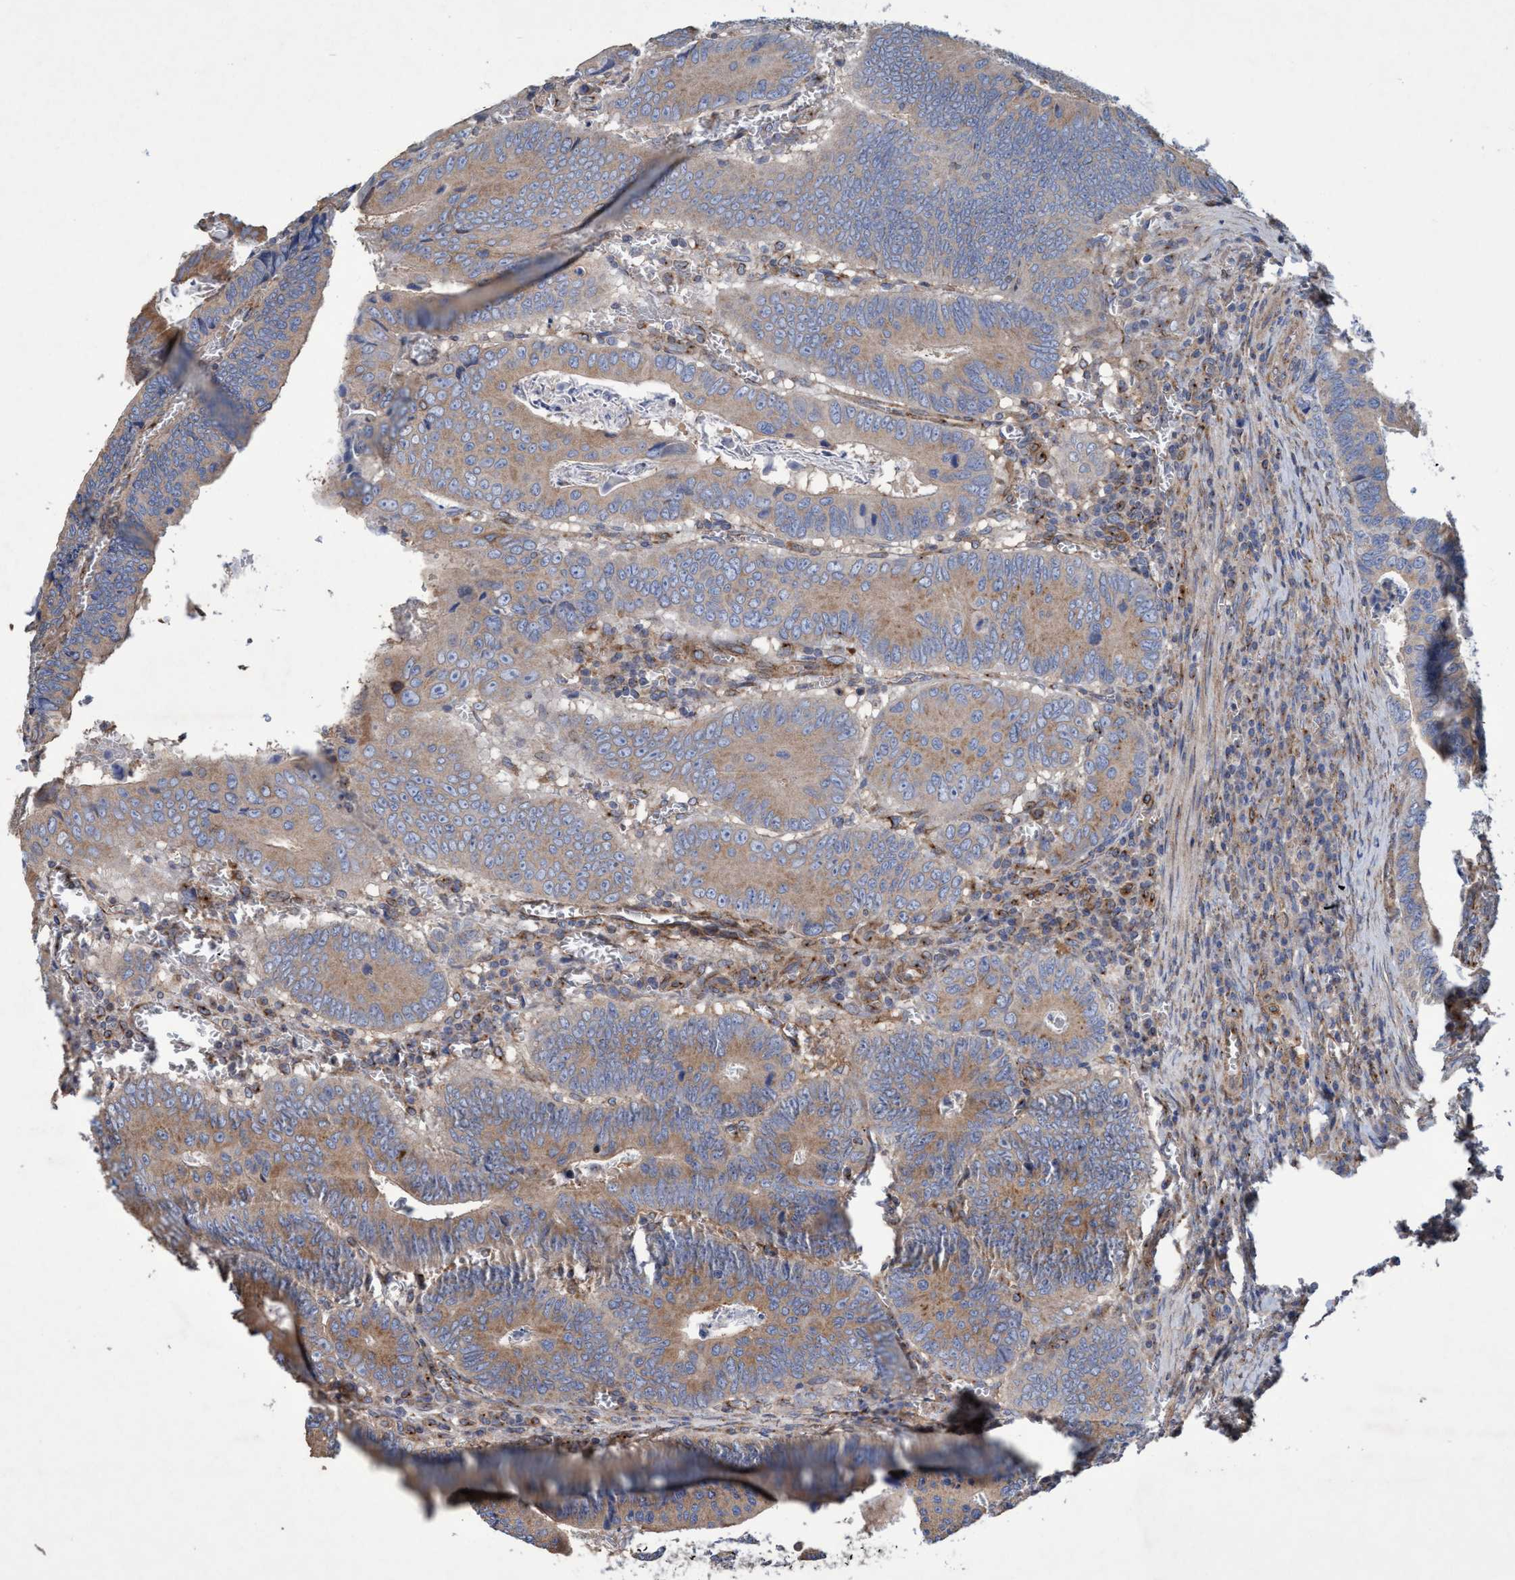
{"staining": {"intensity": "moderate", "quantity": ">75%", "location": "cytoplasmic/membranous"}, "tissue": "colorectal cancer", "cell_type": "Tumor cells", "image_type": "cancer", "snomed": [{"axis": "morphology", "description": "Inflammation, NOS"}, {"axis": "morphology", "description": "Adenocarcinoma, NOS"}, {"axis": "topography", "description": "Colon"}], "caption": "Immunohistochemistry of colorectal adenocarcinoma exhibits medium levels of moderate cytoplasmic/membranous positivity in approximately >75% of tumor cells.", "gene": "BICD2", "patient": {"sex": "male", "age": 72}}